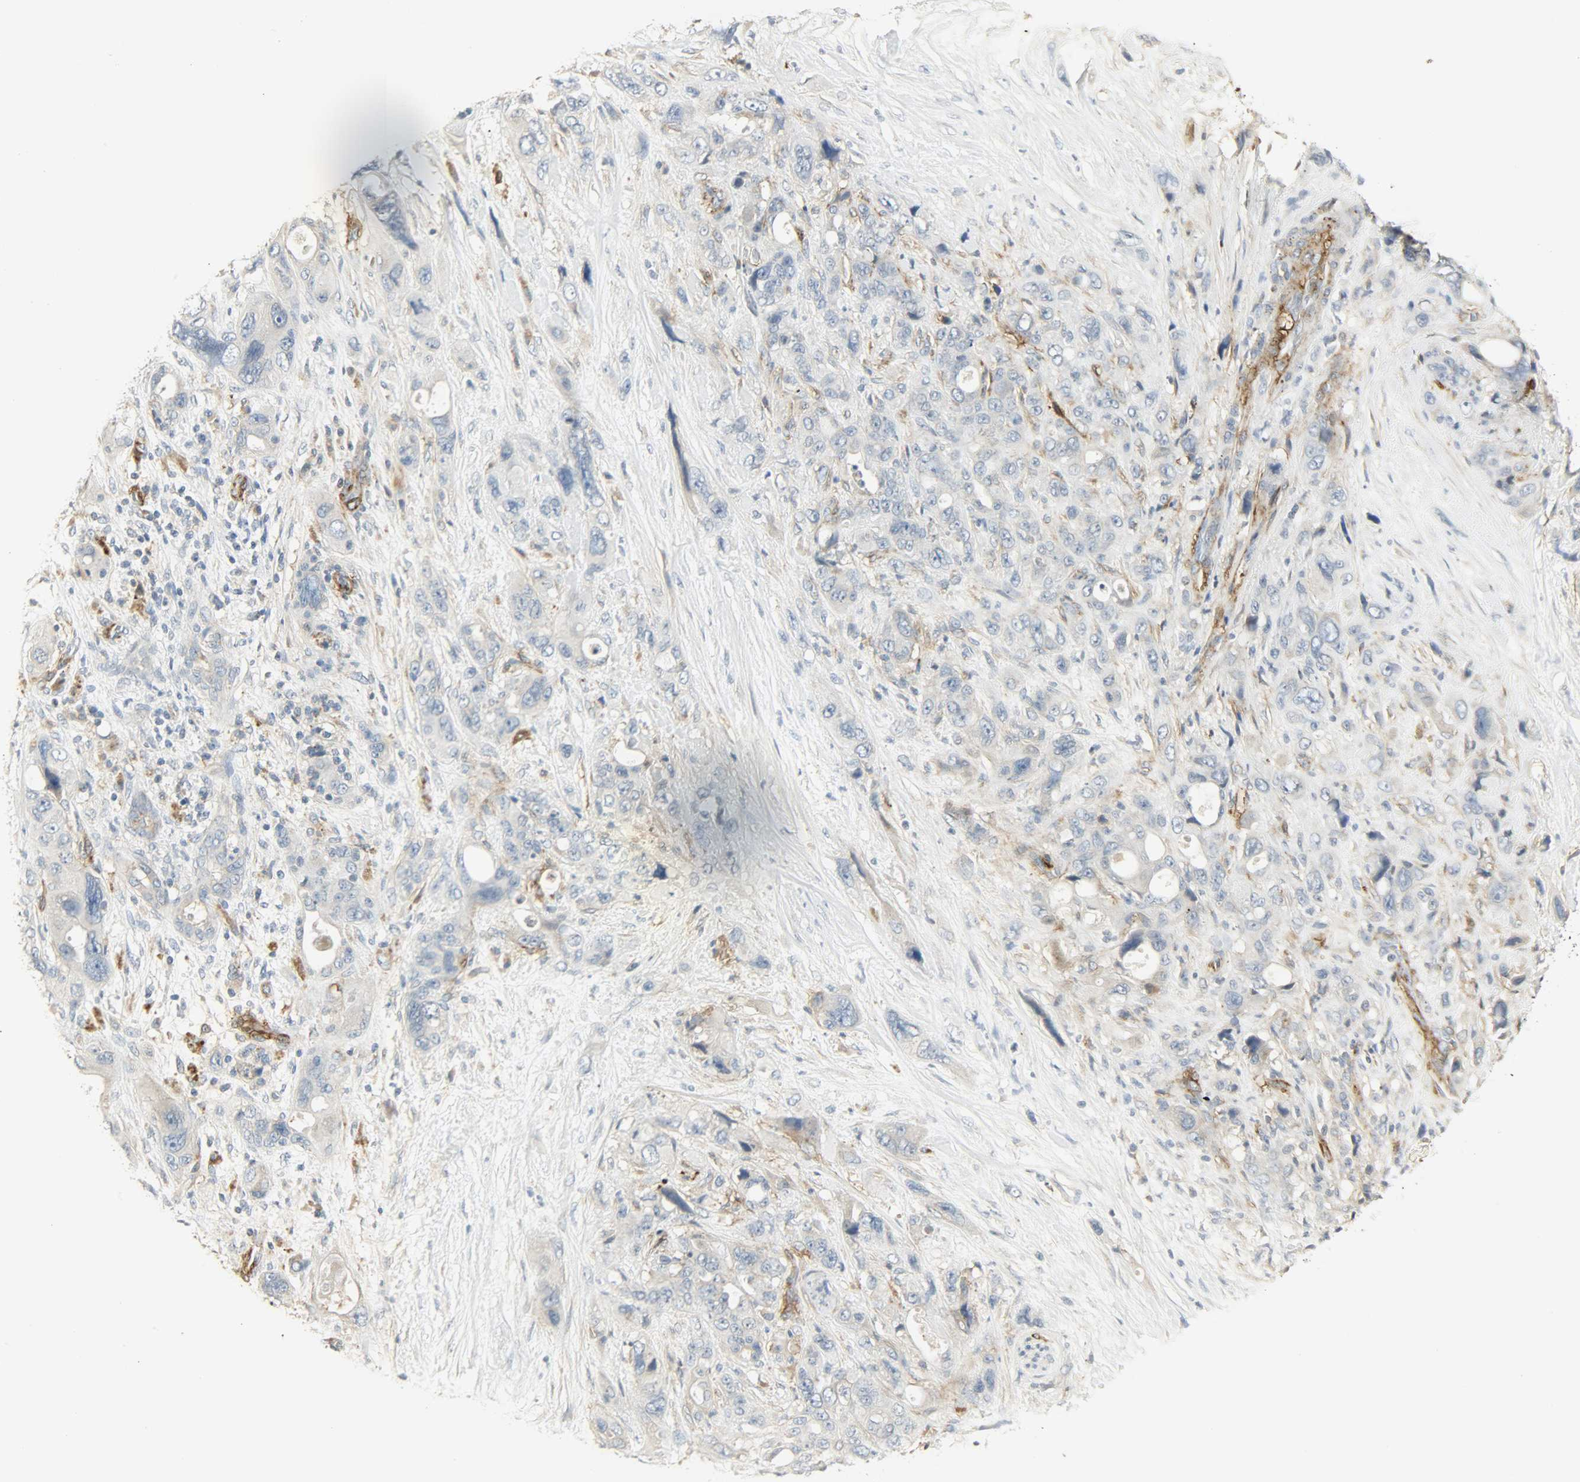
{"staining": {"intensity": "negative", "quantity": "none", "location": "none"}, "tissue": "pancreatic cancer", "cell_type": "Tumor cells", "image_type": "cancer", "snomed": [{"axis": "morphology", "description": "Adenocarcinoma, NOS"}, {"axis": "topography", "description": "Pancreas"}], "caption": "Immunohistochemistry histopathology image of neoplastic tissue: human adenocarcinoma (pancreatic) stained with DAB (3,3'-diaminobenzidine) displays no significant protein expression in tumor cells.", "gene": "ENPEP", "patient": {"sex": "male", "age": 46}}